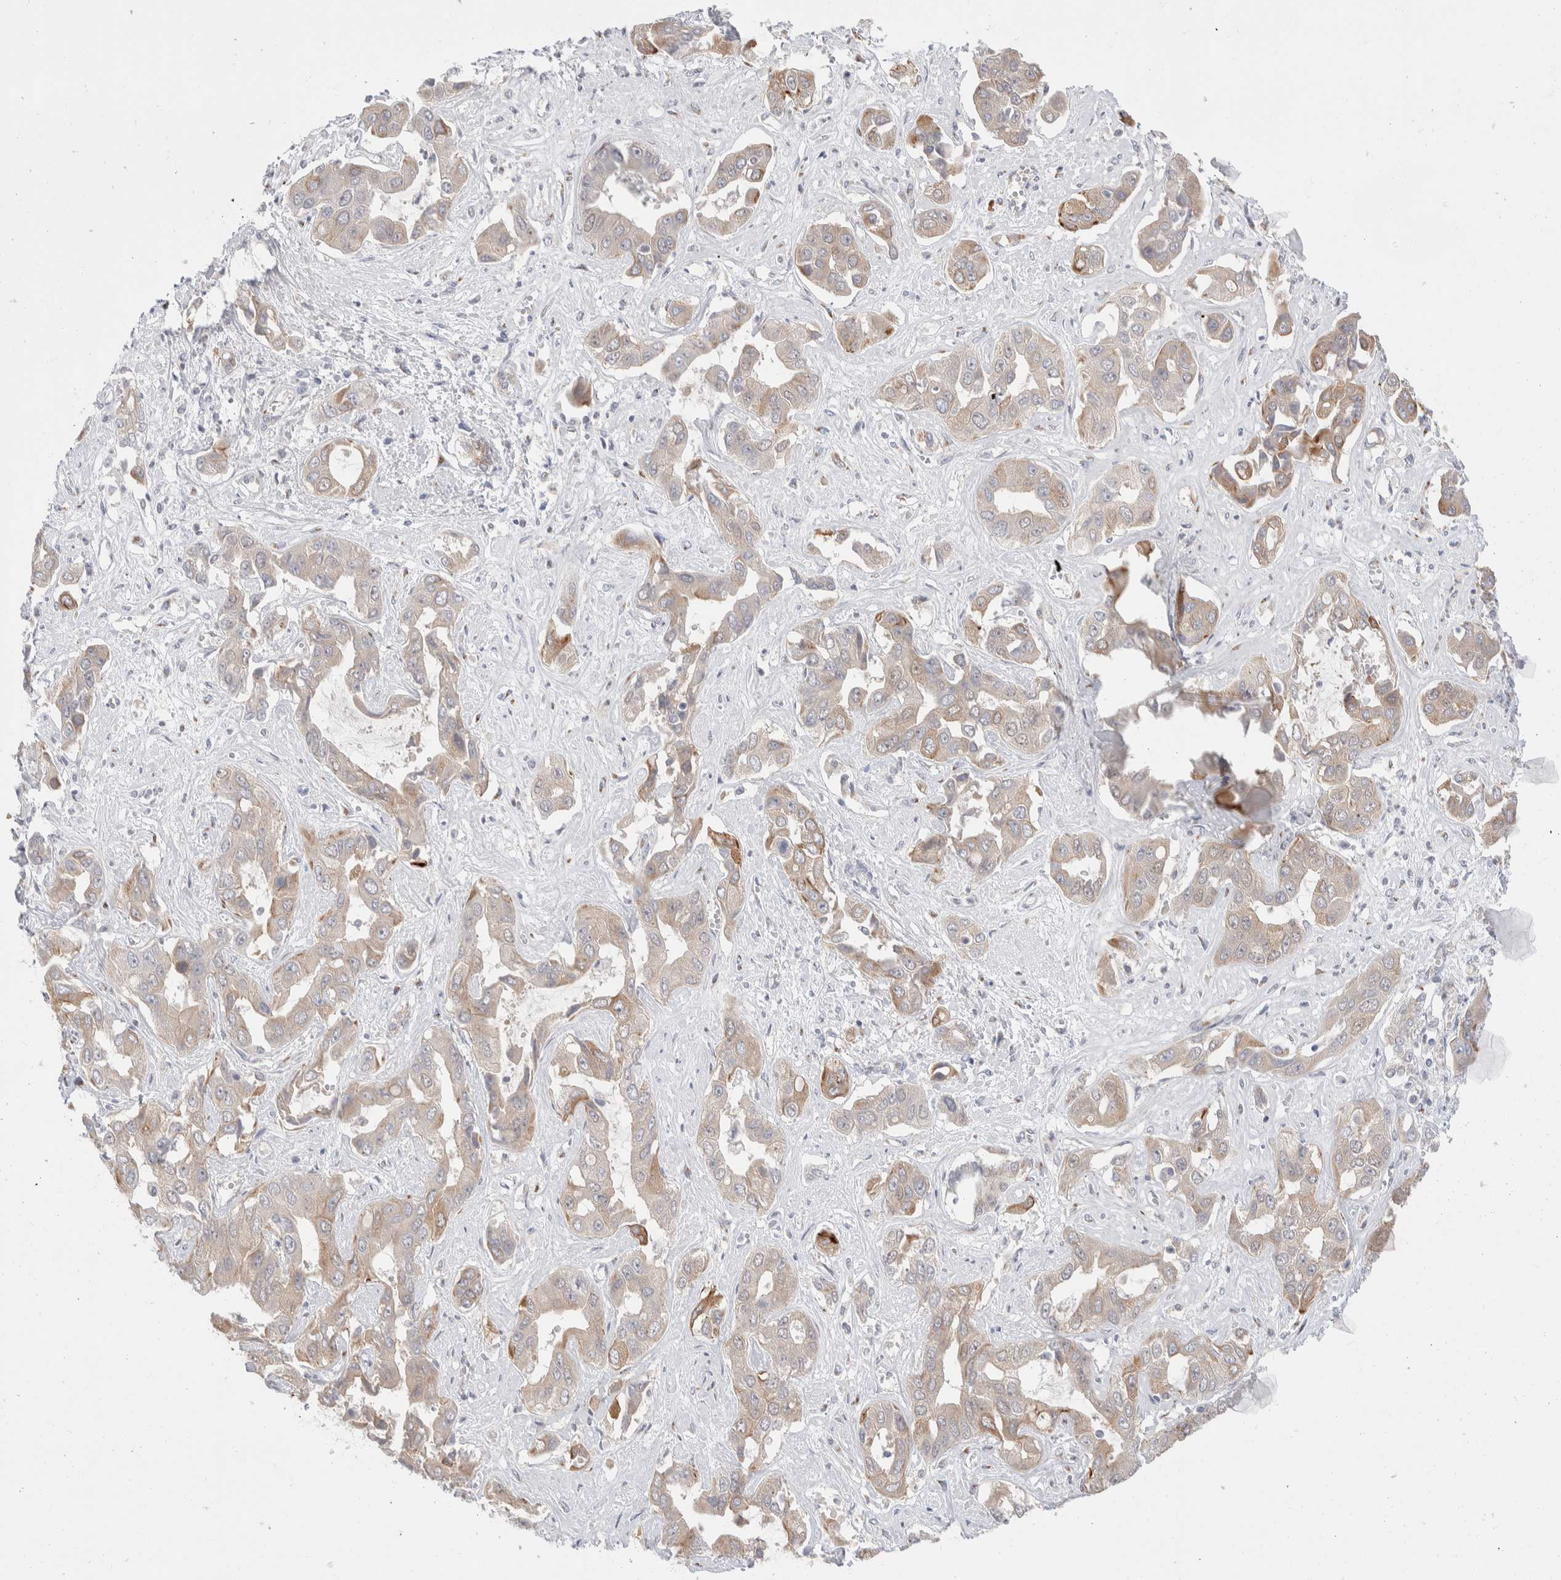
{"staining": {"intensity": "weak", "quantity": "25%-75%", "location": "cytoplasmic/membranous"}, "tissue": "liver cancer", "cell_type": "Tumor cells", "image_type": "cancer", "snomed": [{"axis": "morphology", "description": "Cholangiocarcinoma"}, {"axis": "topography", "description": "Liver"}], "caption": "Liver cancer (cholangiocarcinoma) tissue reveals weak cytoplasmic/membranous positivity in about 25%-75% of tumor cells, visualized by immunohistochemistry.", "gene": "C1orf112", "patient": {"sex": "female", "age": 52}}